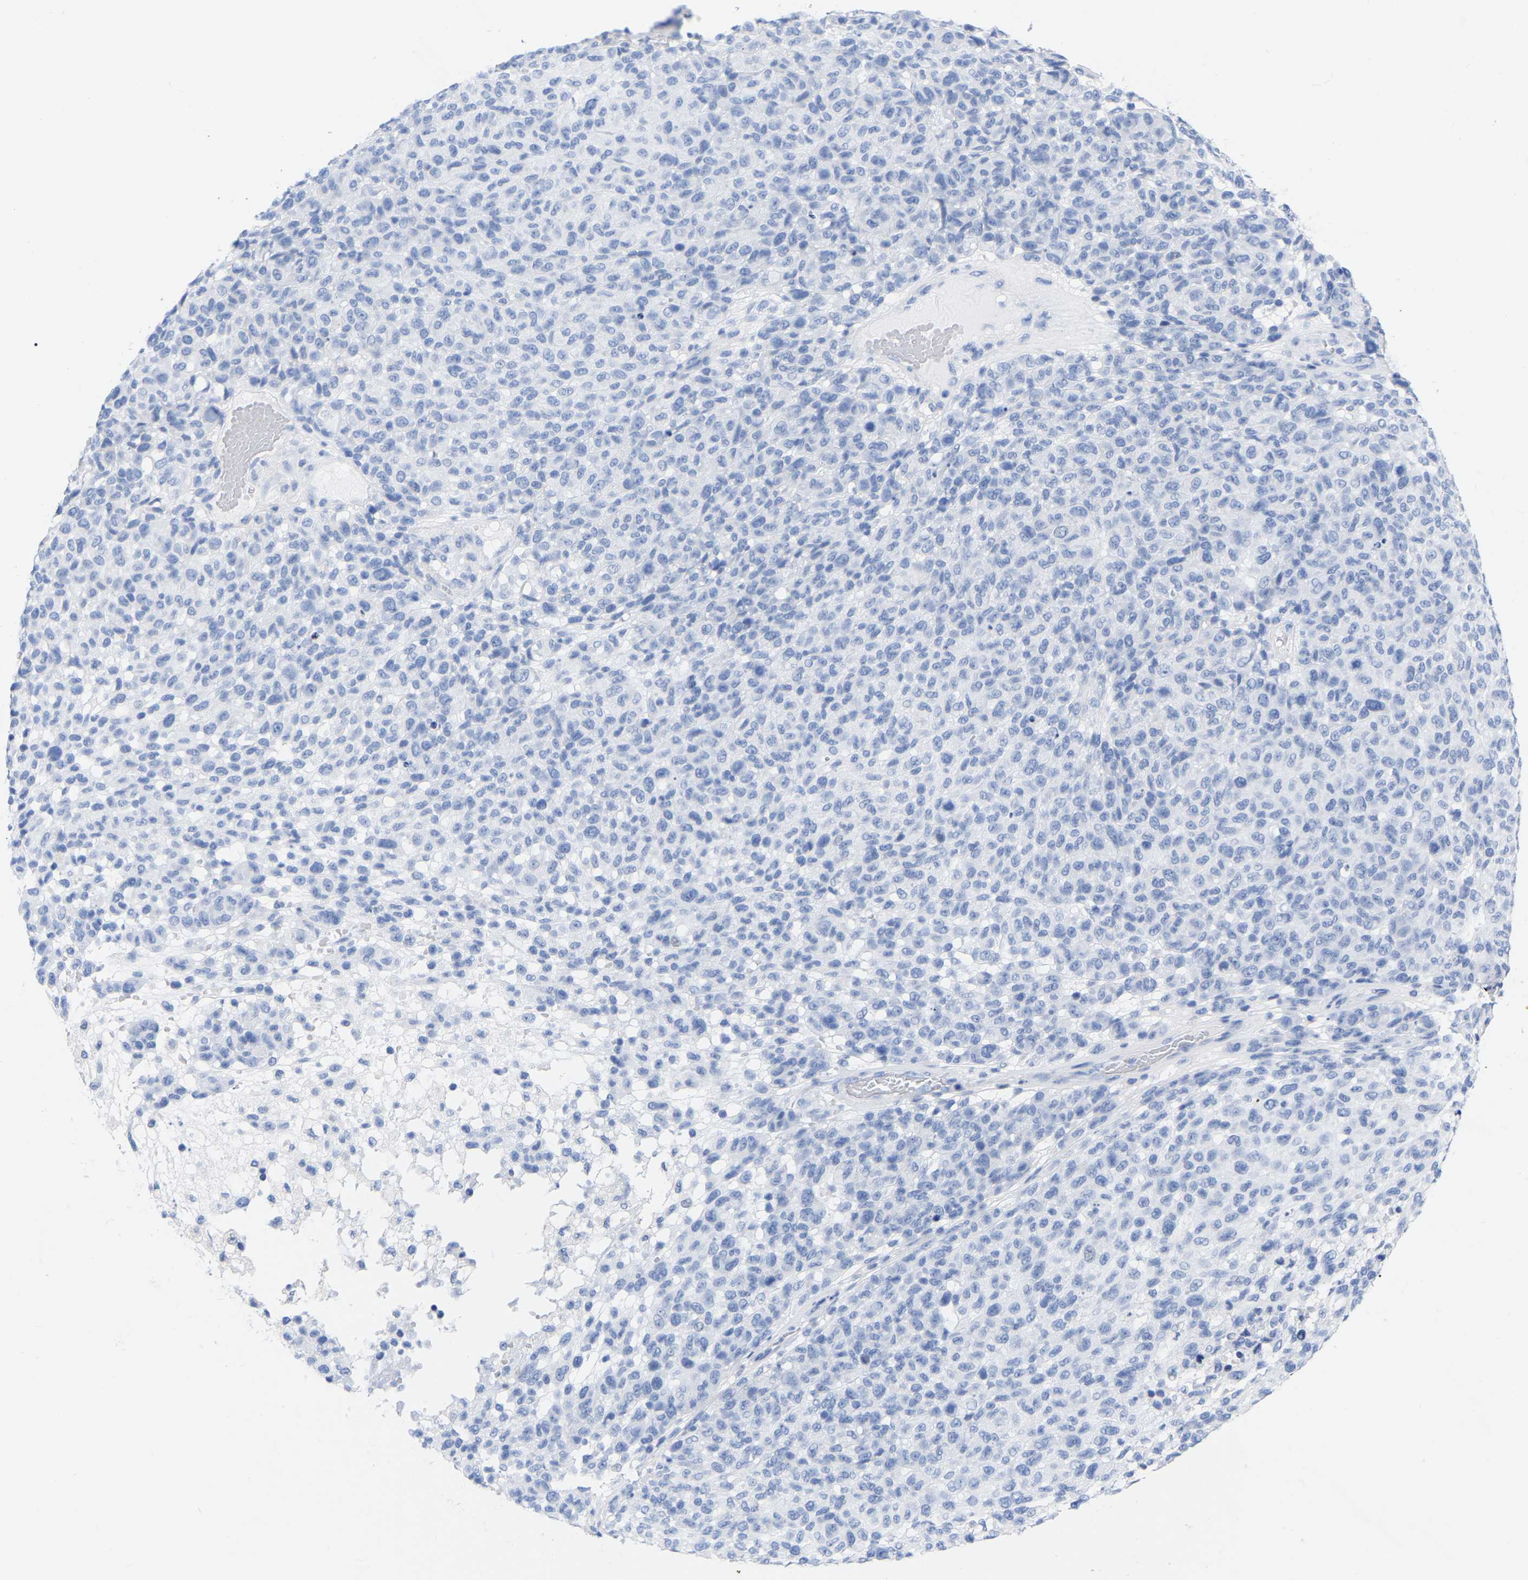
{"staining": {"intensity": "negative", "quantity": "none", "location": "none"}, "tissue": "melanoma", "cell_type": "Tumor cells", "image_type": "cancer", "snomed": [{"axis": "morphology", "description": "Malignant melanoma, NOS"}, {"axis": "topography", "description": "Skin"}], "caption": "Histopathology image shows no protein positivity in tumor cells of melanoma tissue.", "gene": "ZNF629", "patient": {"sex": "male", "age": 59}}